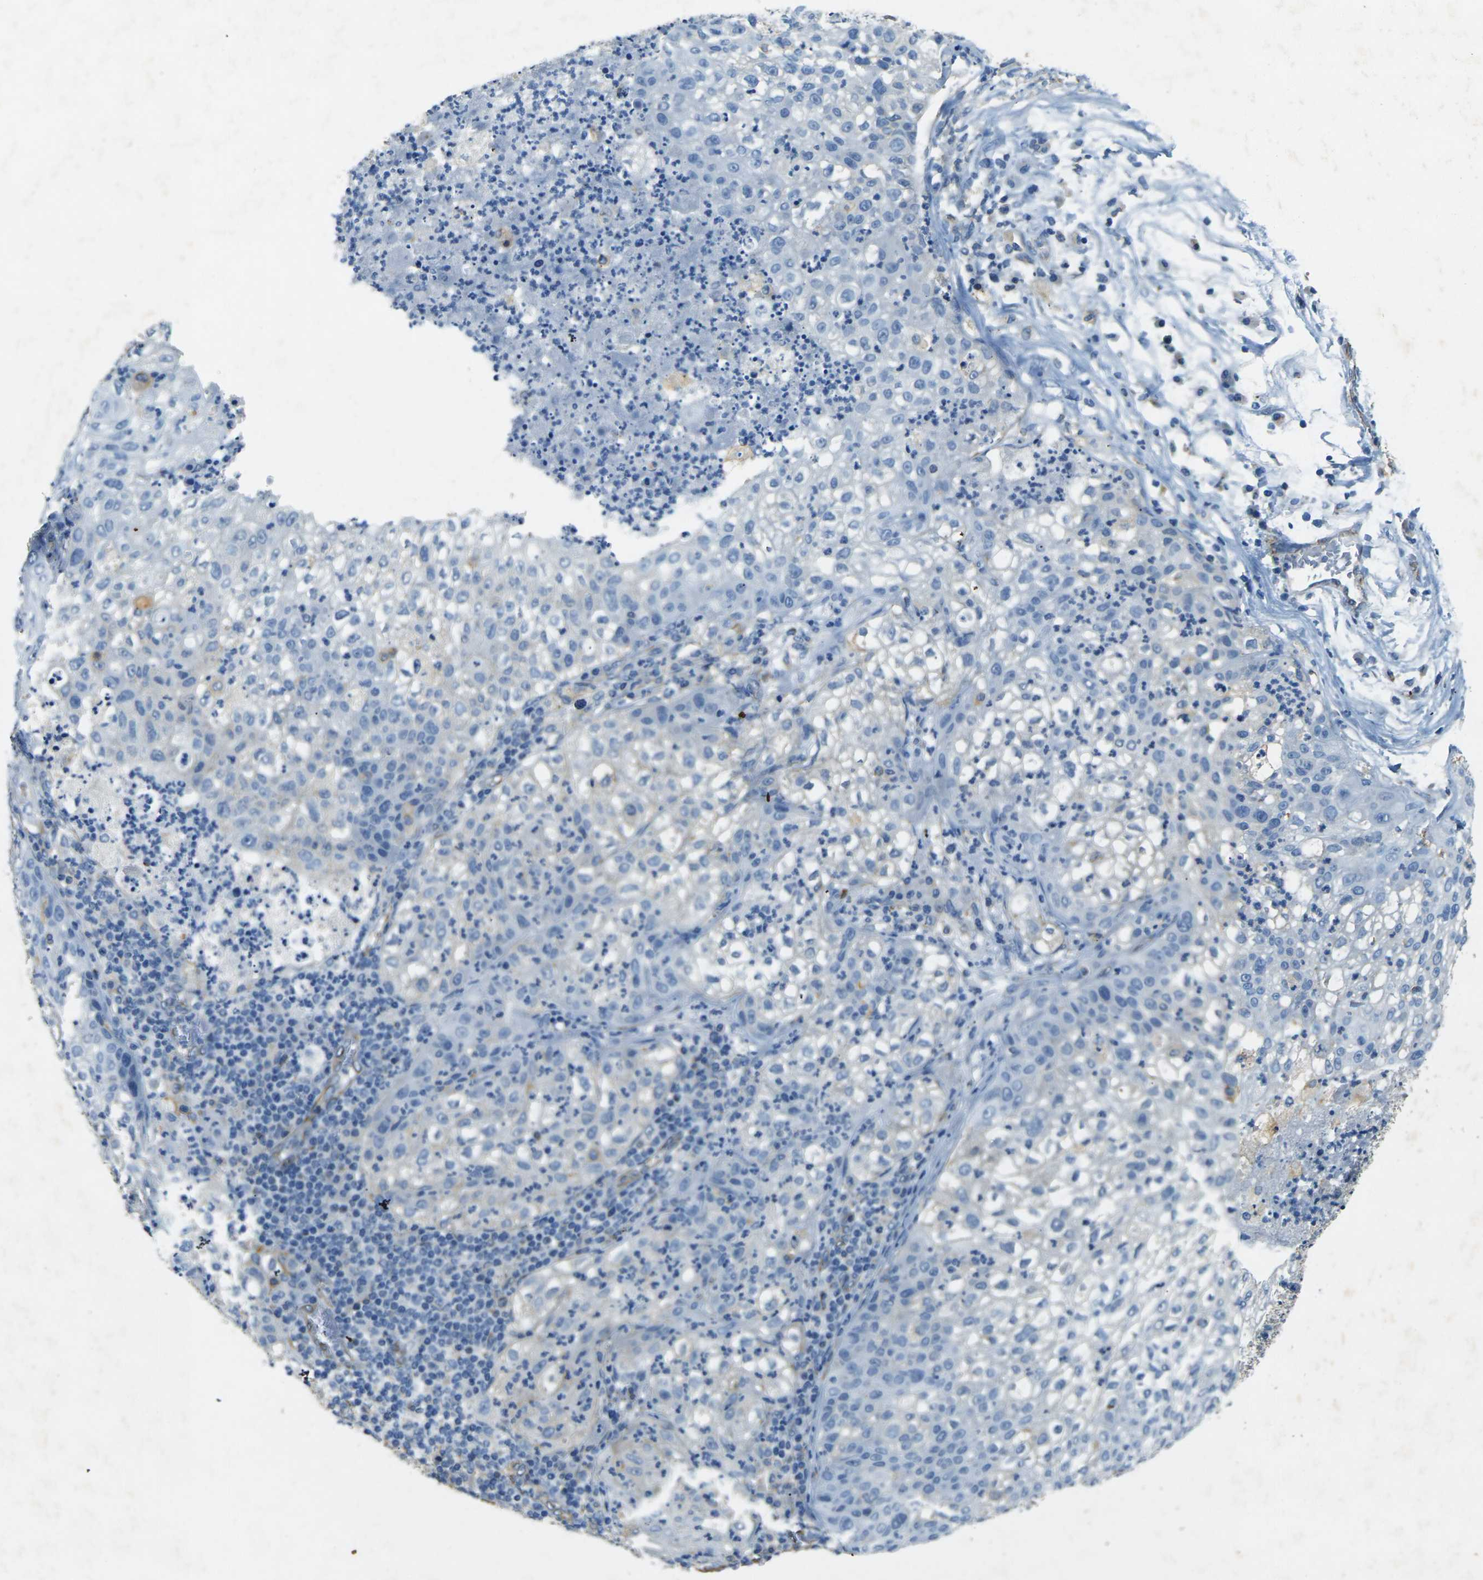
{"staining": {"intensity": "negative", "quantity": "none", "location": "none"}, "tissue": "lung cancer", "cell_type": "Tumor cells", "image_type": "cancer", "snomed": [{"axis": "morphology", "description": "Inflammation, NOS"}, {"axis": "morphology", "description": "Squamous cell carcinoma, NOS"}, {"axis": "topography", "description": "Lymph node"}, {"axis": "topography", "description": "Soft tissue"}, {"axis": "topography", "description": "Lung"}], "caption": "The photomicrograph displays no significant positivity in tumor cells of lung squamous cell carcinoma.", "gene": "SORT1", "patient": {"sex": "male", "age": 66}}